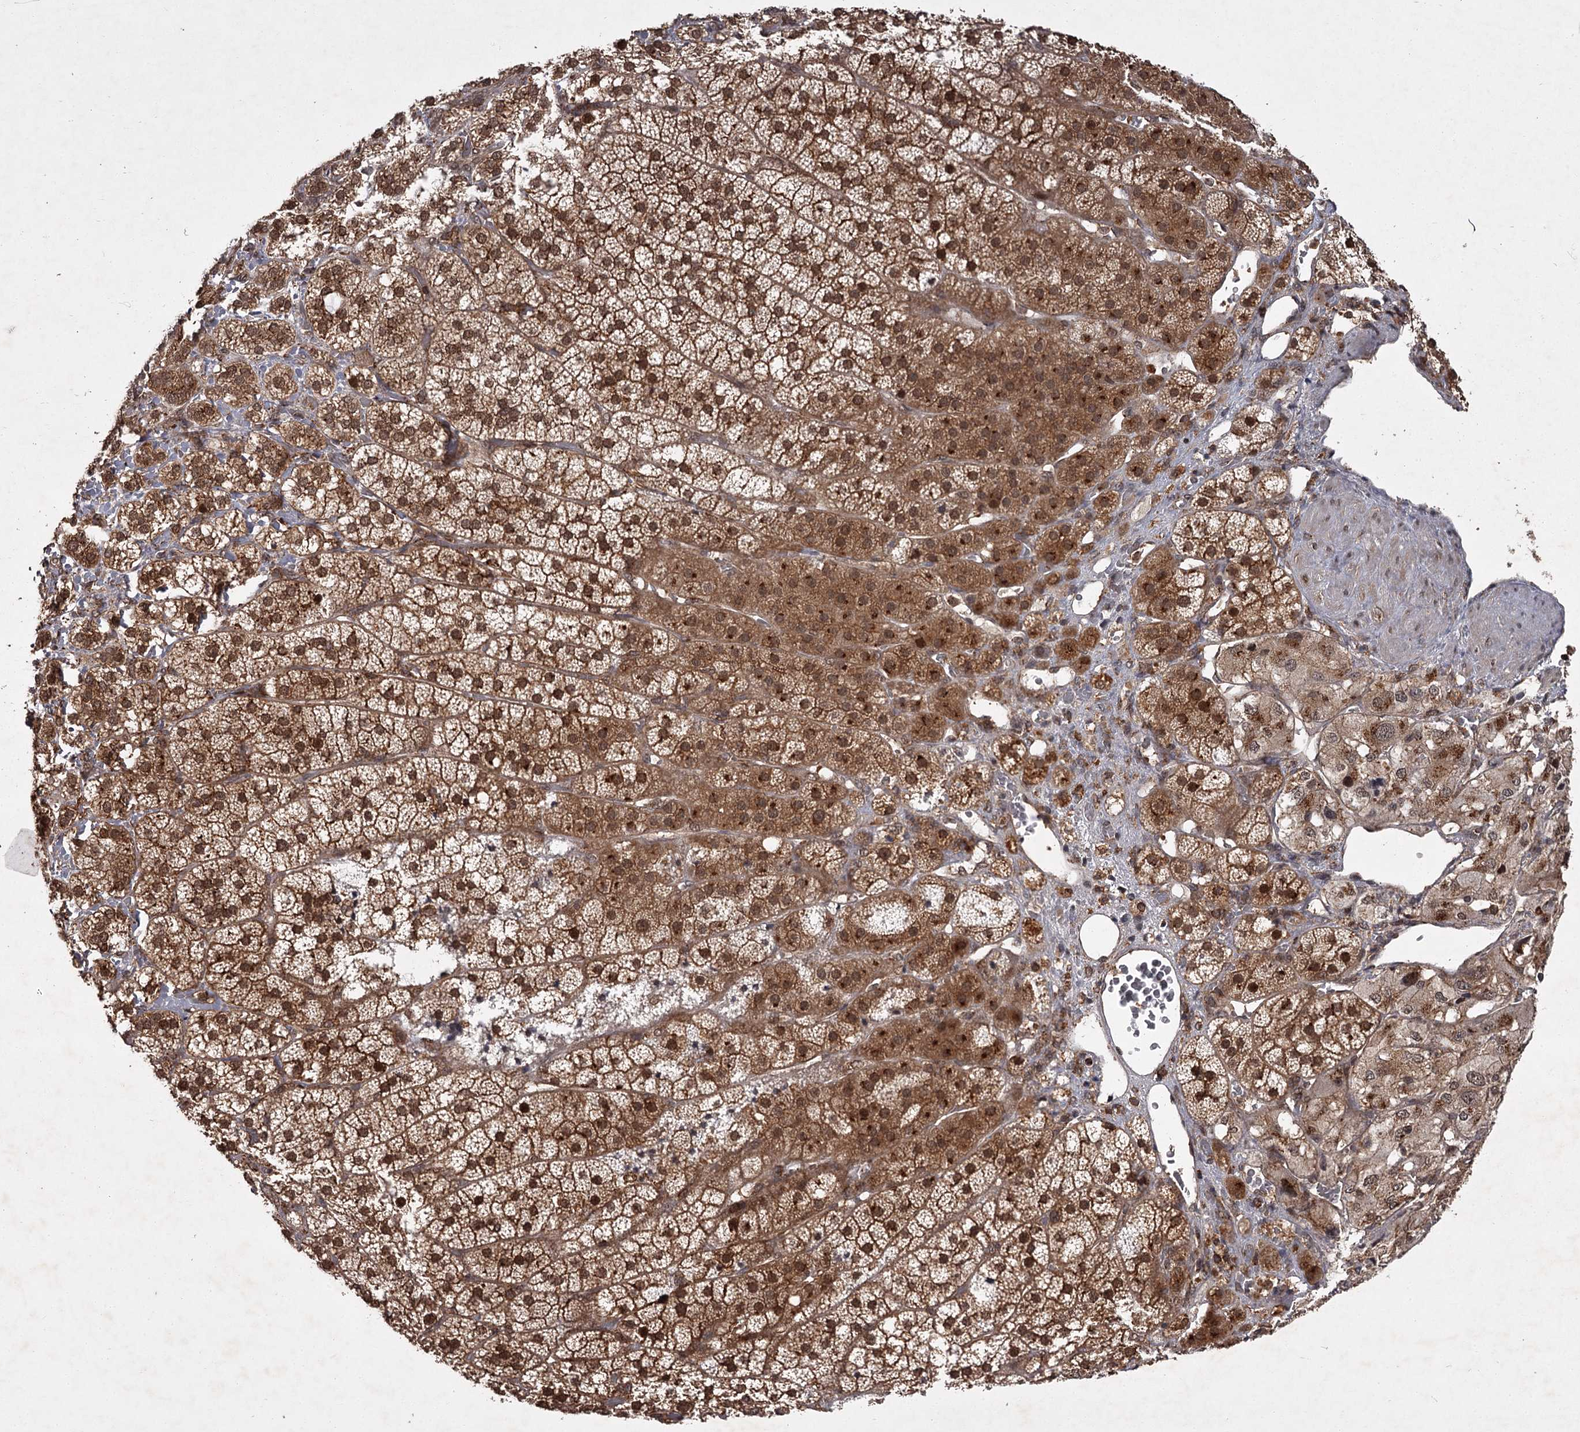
{"staining": {"intensity": "moderate", "quantity": ">75%", "location": "cytoplasmic/membranous,nuclear"}, "tissue": "adrenal gland", "cell_type": "Glandular cells", "image_type": "normal", "snomed": [{"axis": "morphology", "description": "Normal tissue, NOS"}, {"axis": "topography", "description": "Adrenal gland"}], "caption": "Immunohistochemical staining of benign human adrenal gland exhibits moderate cytoplasmic/membranous,nuclear protein staining in about >75% of glandular cells.", "gene": "TBC1D23", "patient": {"sex": "female", "age": 44}}